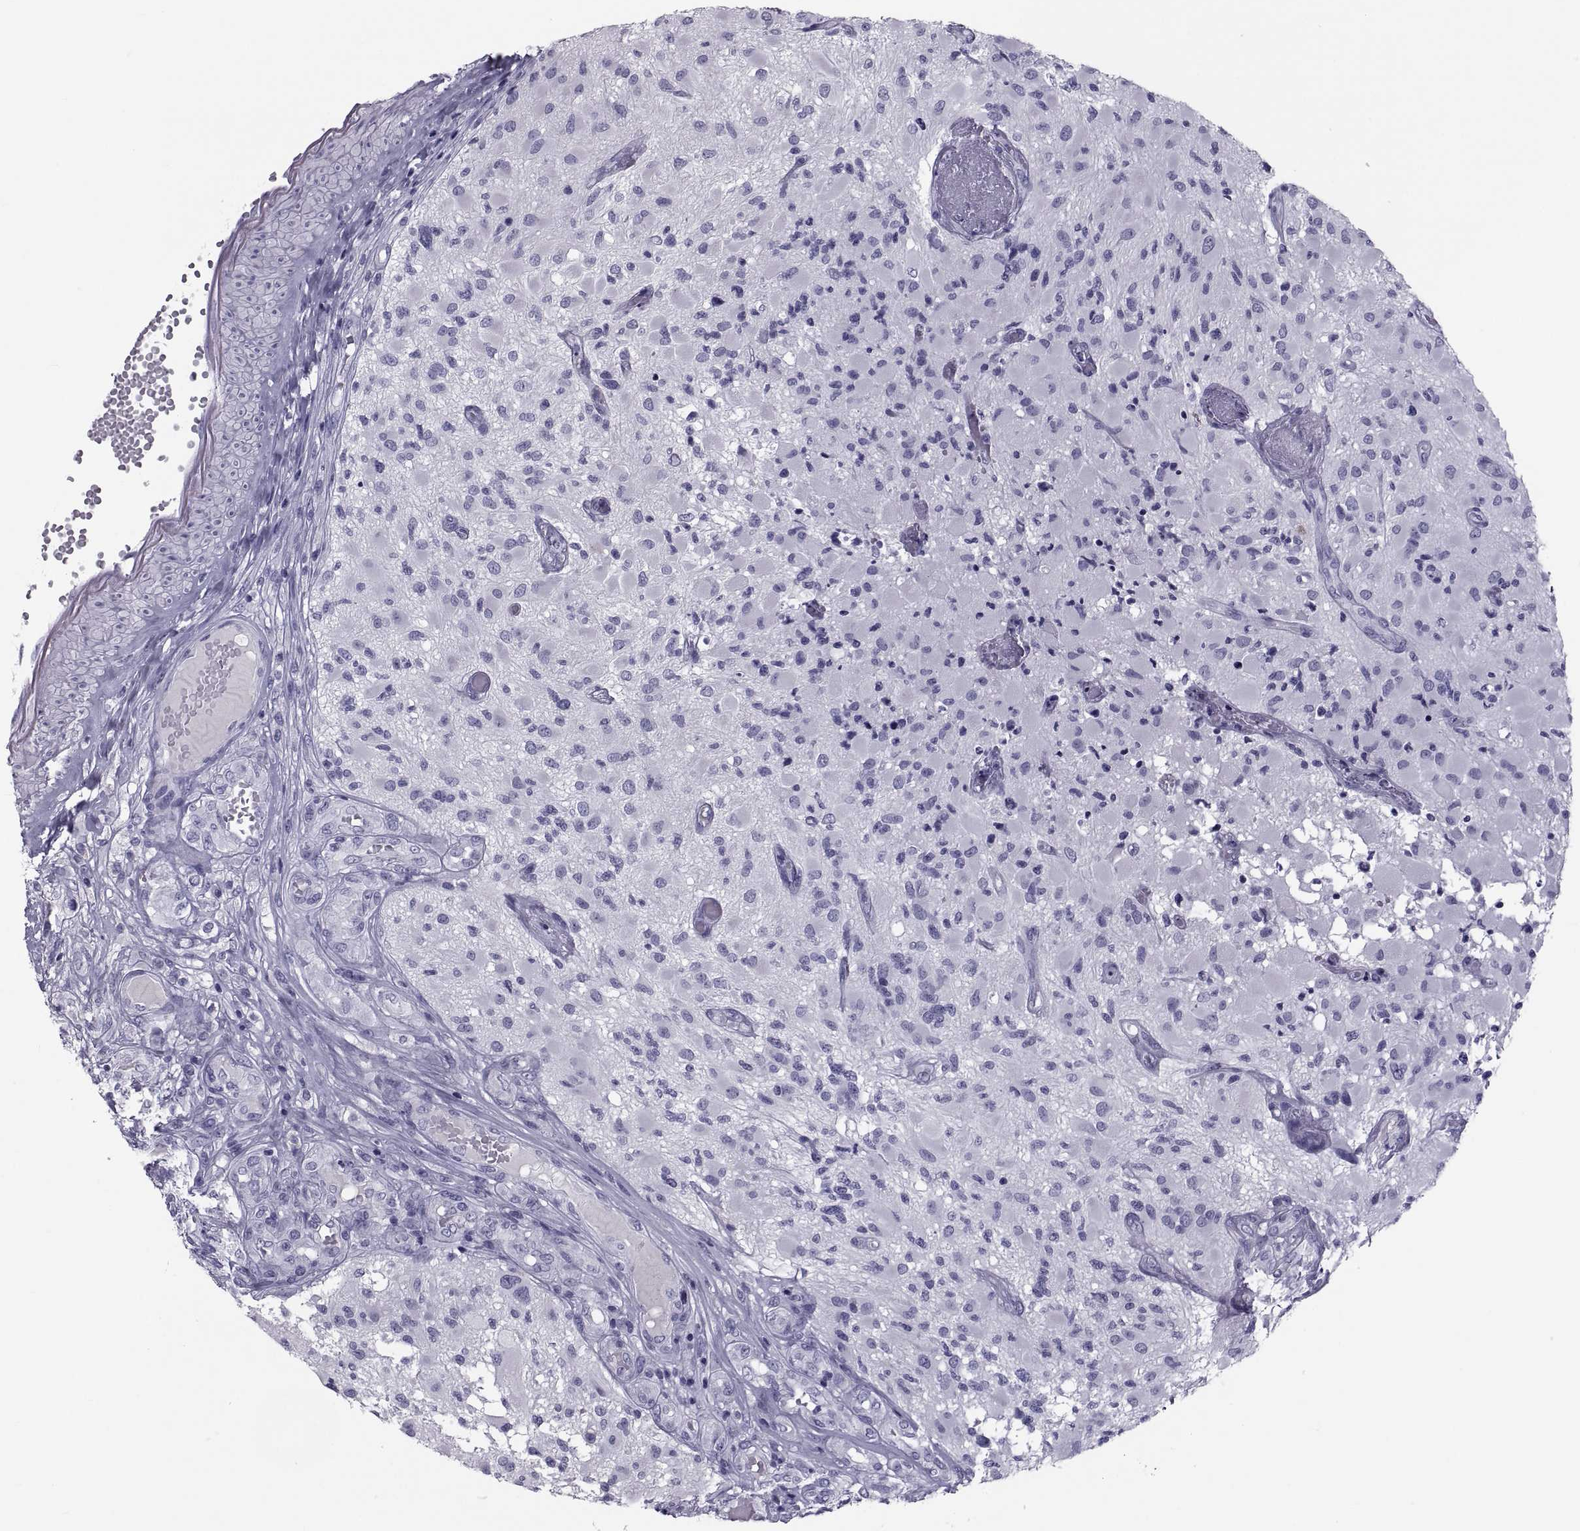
{"staining": {"intensity": "negative", "quantity": "none", "location": "none"}, "tissue": "glioma", "cell_type": "Tumor cells", "image_type": "cancer", "snomed": [{"axis": "morphology", "description": "Glioma, malignant, High grade"}, {"axis": "topography", "description": "Brain"}], "caption": "Human malignant high-grade glioma stained for a protein using immunohistochemistry (IHC) reveals no staining in tumor cells.", "gene": "CRISP1", "patient": {"sex": "female", "age": 63}}